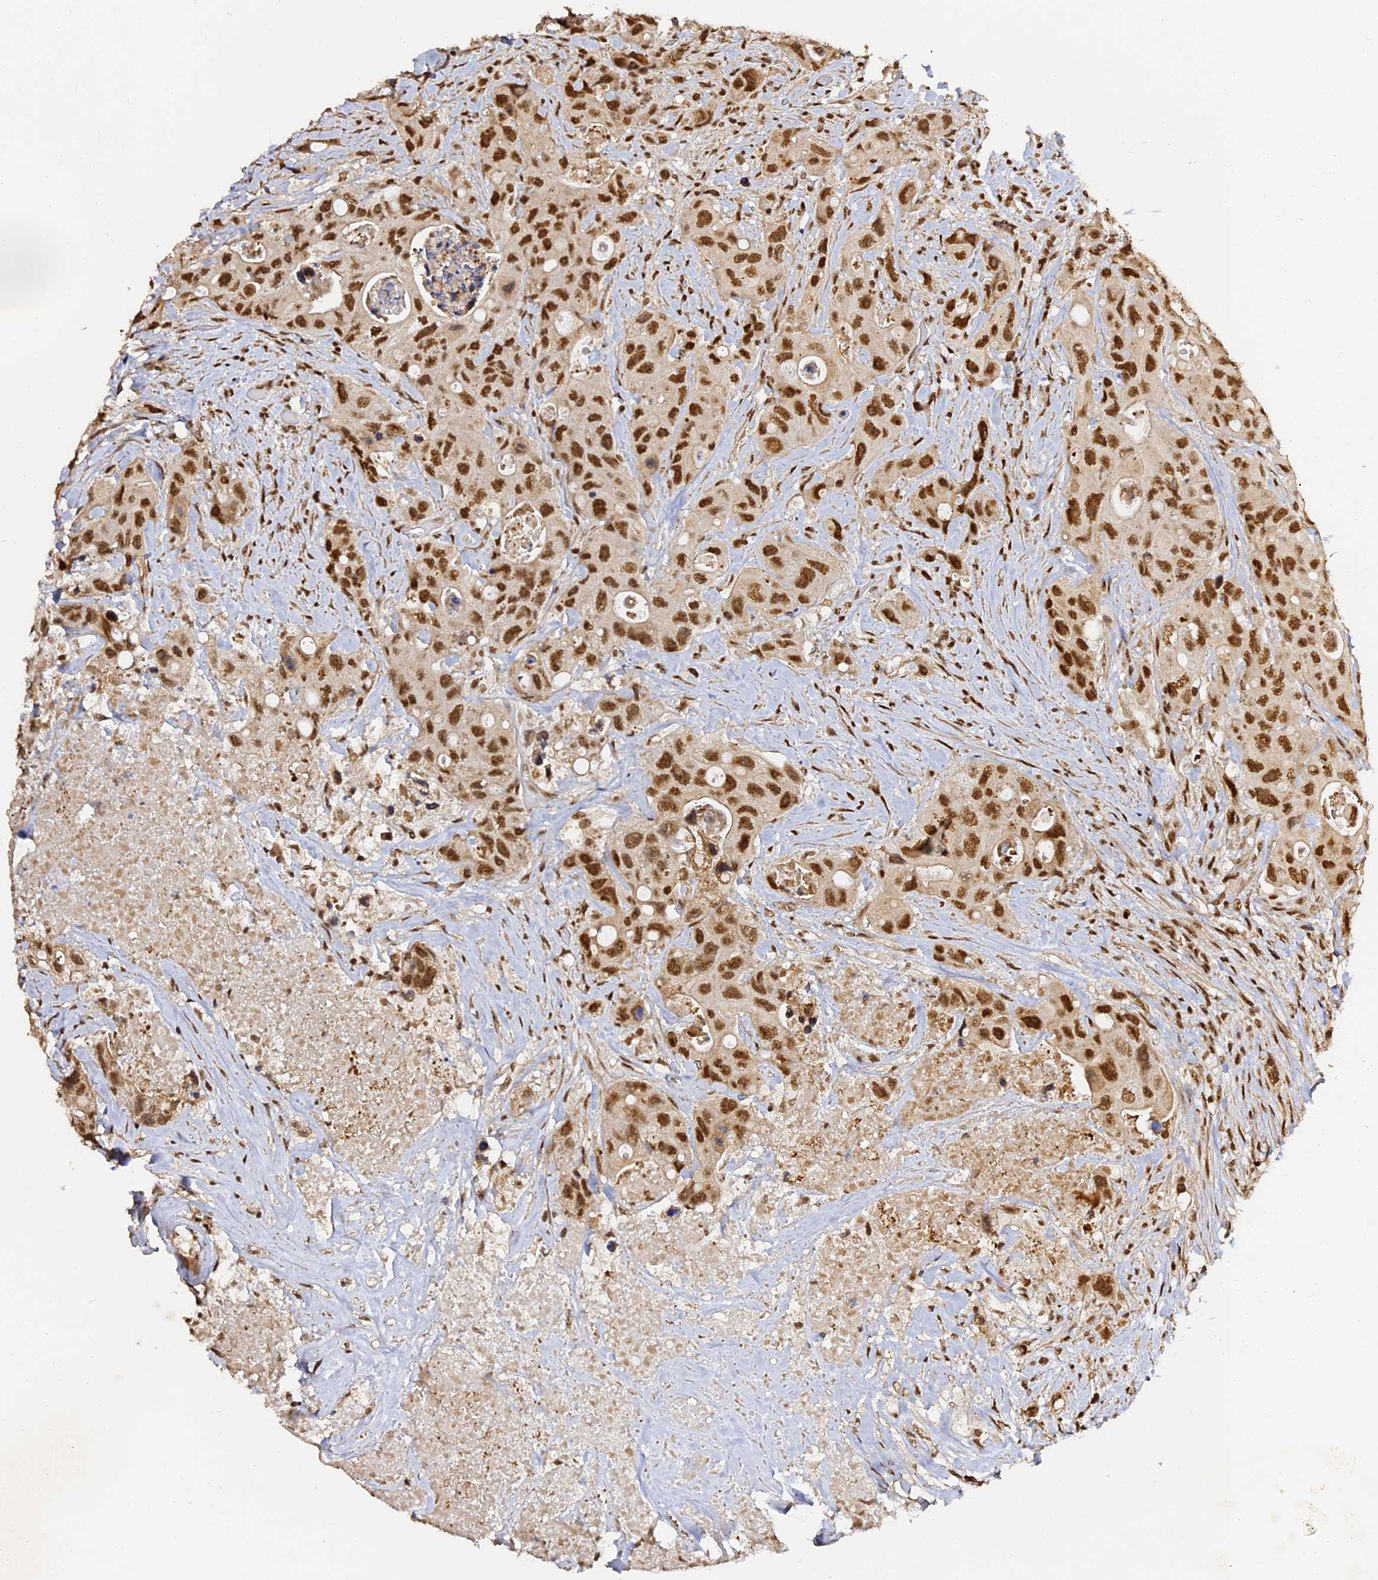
{"staining": {"intensity": "moderate", "quantity": ">75%", "location": "nuclear"}, "tissue": "colorectal cancer", "cell_type": "Tumor cells", "image_type": "cancer", "snomed": [{"axis": "morphology", "description": "Adenocarcinoma, NOS"}, {"axis": "topography", "description": "Colon"}], "caption": "IHC (DAB) staining of colorectal adenocarcinoma reveals moderate nuclear protein expression in about >75% of tumor cells.", "gene": "MCRS1", "patient": {"sex": "female", "age": 46}}